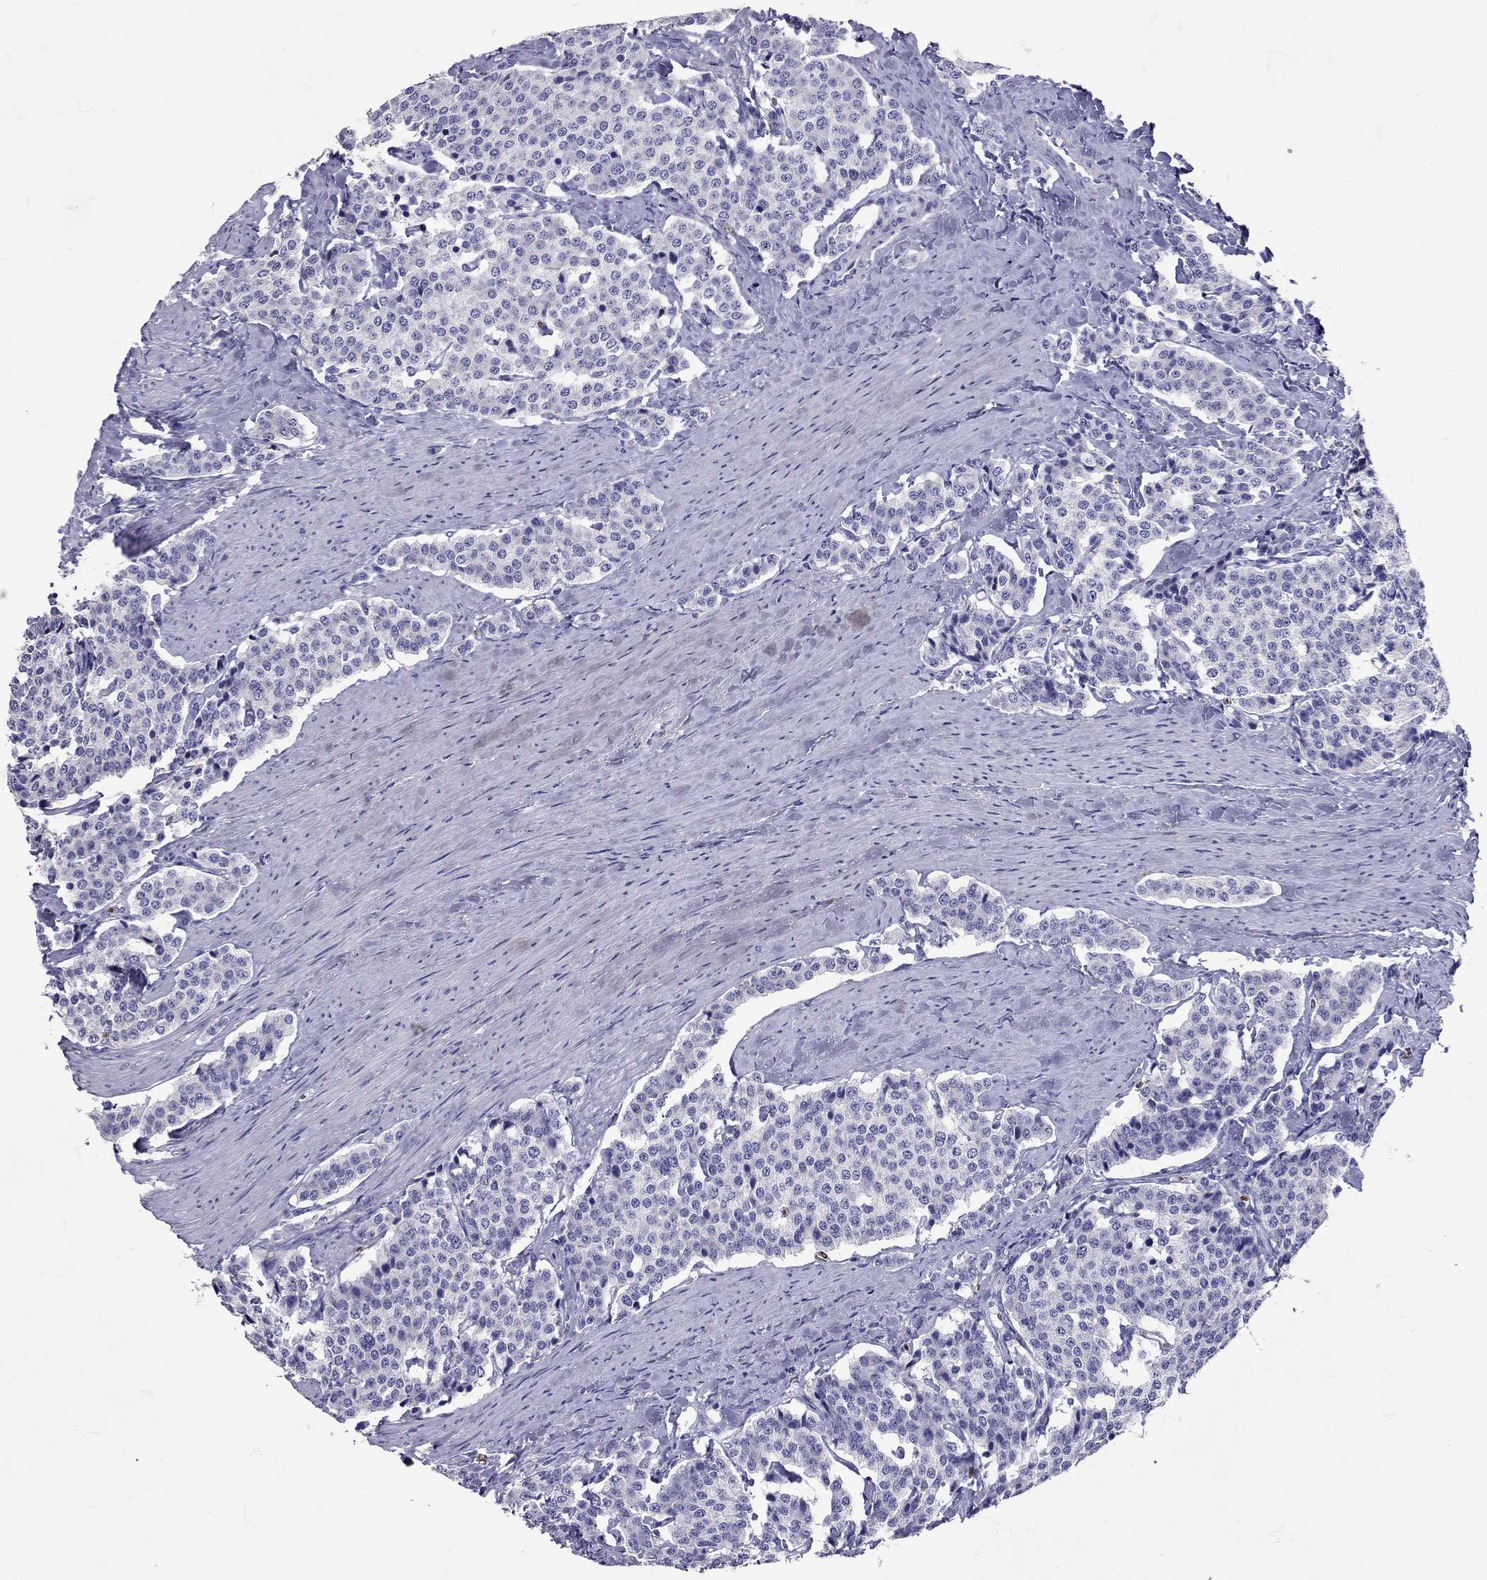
{"staining": {"intensity": "negative", "quantity": "none", "location": "none"}, "tissue": "carcinoid", "cell_type": "Tumor cells", "image_type": "cancer", "snomed": [{"axis": "morphology", "description": "Carcinoid, malignant, NOS"}, {"axis": "topography", "description": "Small intestine"}], "caption": "Tumor cells are negative for protein expression in human carcinoid (malignant). (DAB (3,3'-diaminobenzidine) immunohistochemistry (IHC) visualized using brightfield microscopy, high magnification).", "gene": "TBR1", "patient": {"sex": "female", "age": 58}}